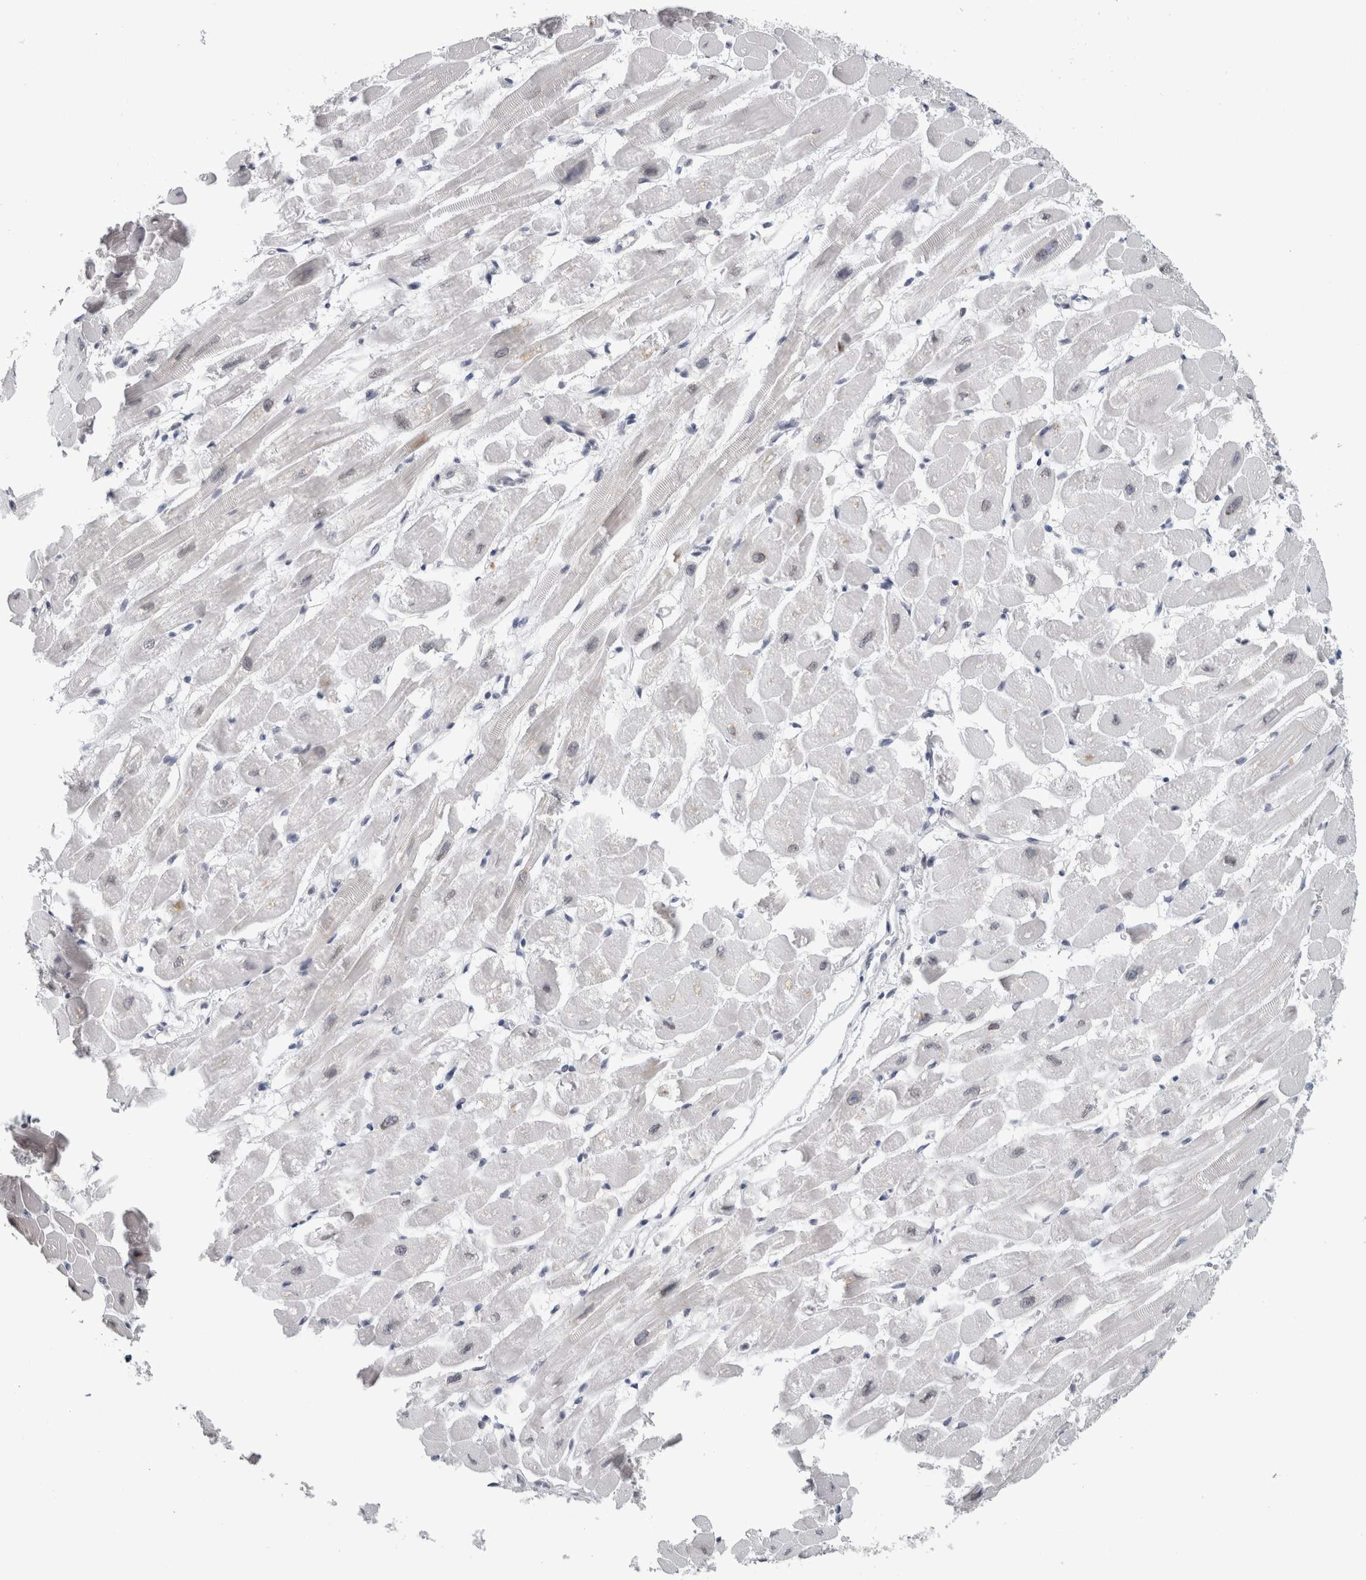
{"staining": {"intensity": "moderate", "quantity": "<25%", "location": "cytoplasmic/membranous,nuclear"}, "tissue": "heart muscle", "cell_type": "Cardiomyocytes", "image_type": "normal", "snomed": [{"axis": "morphology", "description": "Normal tissue, NOS"}, {"axis": "topography", "description": "Heart"}], "caption": "About <25% of cardiomyocytes in benign human heart muscle show moderate cytoplasmic/membranous,nuclear protein expression as visualized by brown immunohistochemical staining.", "gene": "ZNF770", "patient": {"sex": "female", "age": 54}}